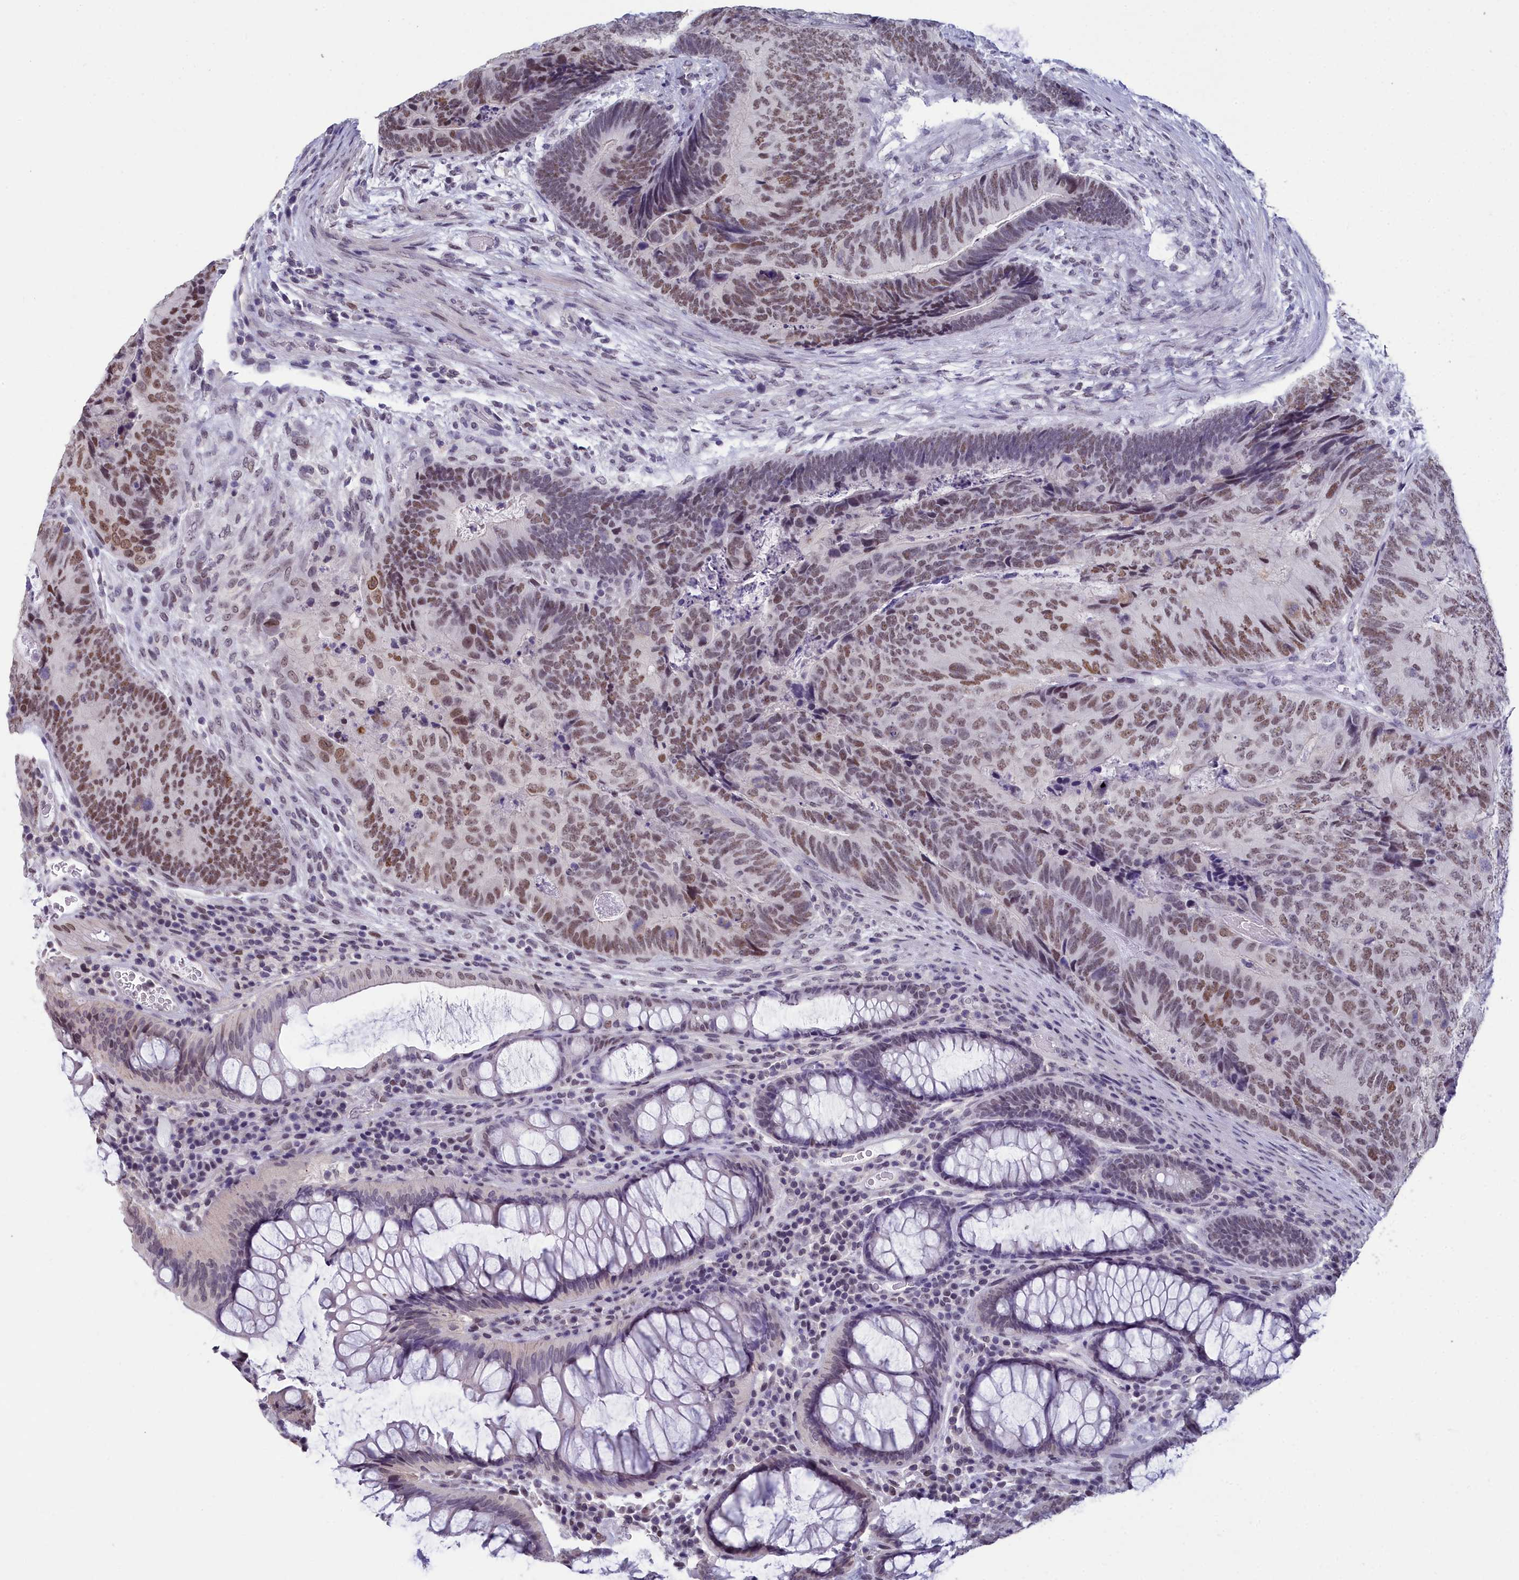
{"staining": {"intensity": "moderate", "quantity": ">75%", "location": "nuclear"}, "tissue": "colorectal cancer", "cell_type": "Tumor cells", "image_type": "cancer", "snomed": [{"axis": "morphology", "description": "Adenocarcinoma, NOS"}, {"axis": "topography", "description": "Colon"}], "caption": "Tumor cells exhibit moderate nuclear staining in approximately >75% of cells in colorectal cancer. (DAB (3,3'-diaminobenzidine) IHC, brown staining for protein, blue staining for nuclei).", "gene": "CCDC97", "patient": {"sex": "female", "age": 67}}